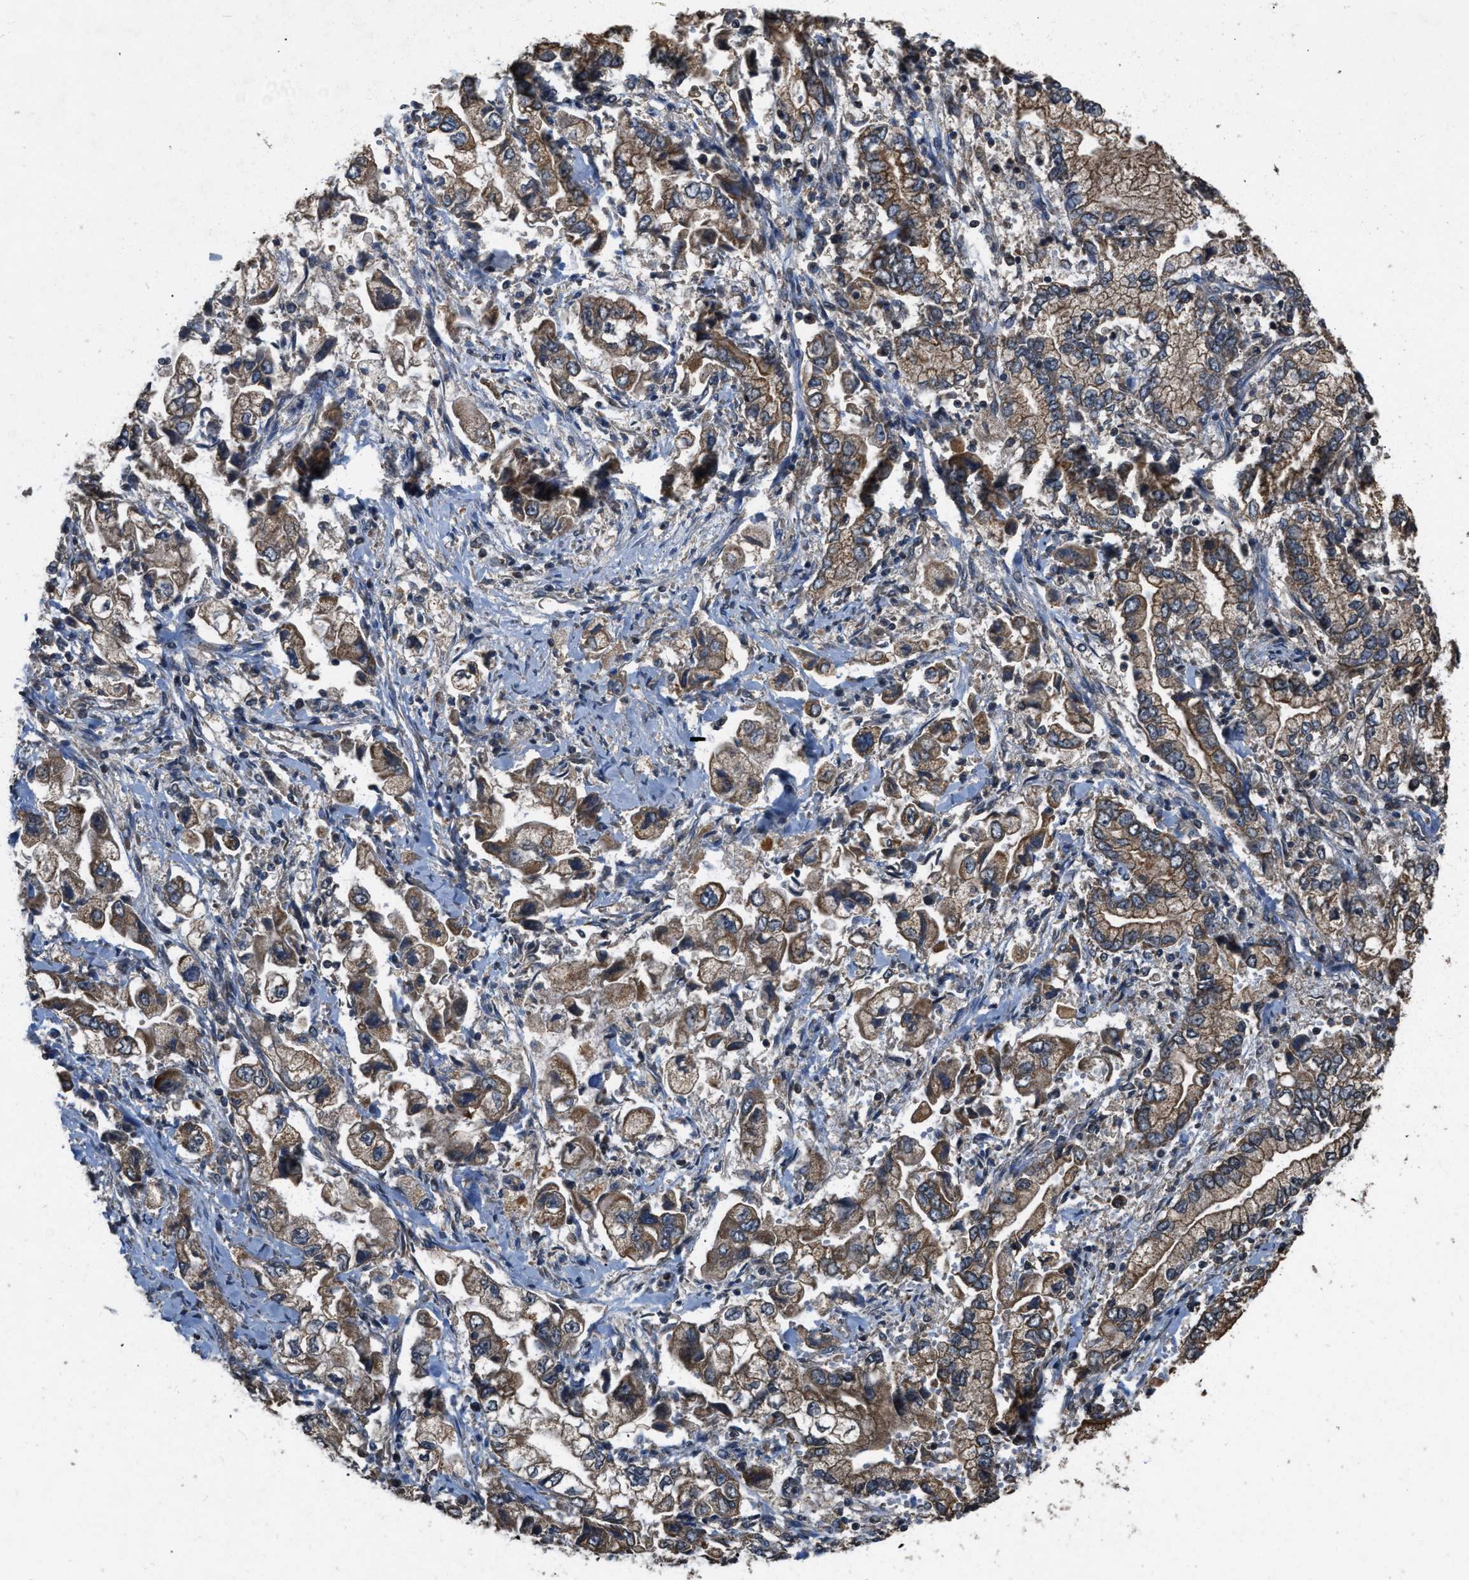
{"staining": {"intensity": "moderate", "quantity": ">75%", "location": "cytoplasmic/membranous"}, "tissue": "stomach cancer", "cell_type": "Tumor cells", "image_type": "cancer", "snomed": [{"axis": "morphology", "description": "Normal tissue, NOS"}, {"axis": "morphology", "description": "Adenocarcinoma, NOS"}, {"axis": "topography", "description": "Stomach"}], "caption": "The immunohistochemical stain shows moderate cytoplasmic/membranous expression in tumor cells of stomach adenocarcinoma tissue.", "gene": "DENND6B", "patient": {"sex": "male", "age": 62}}